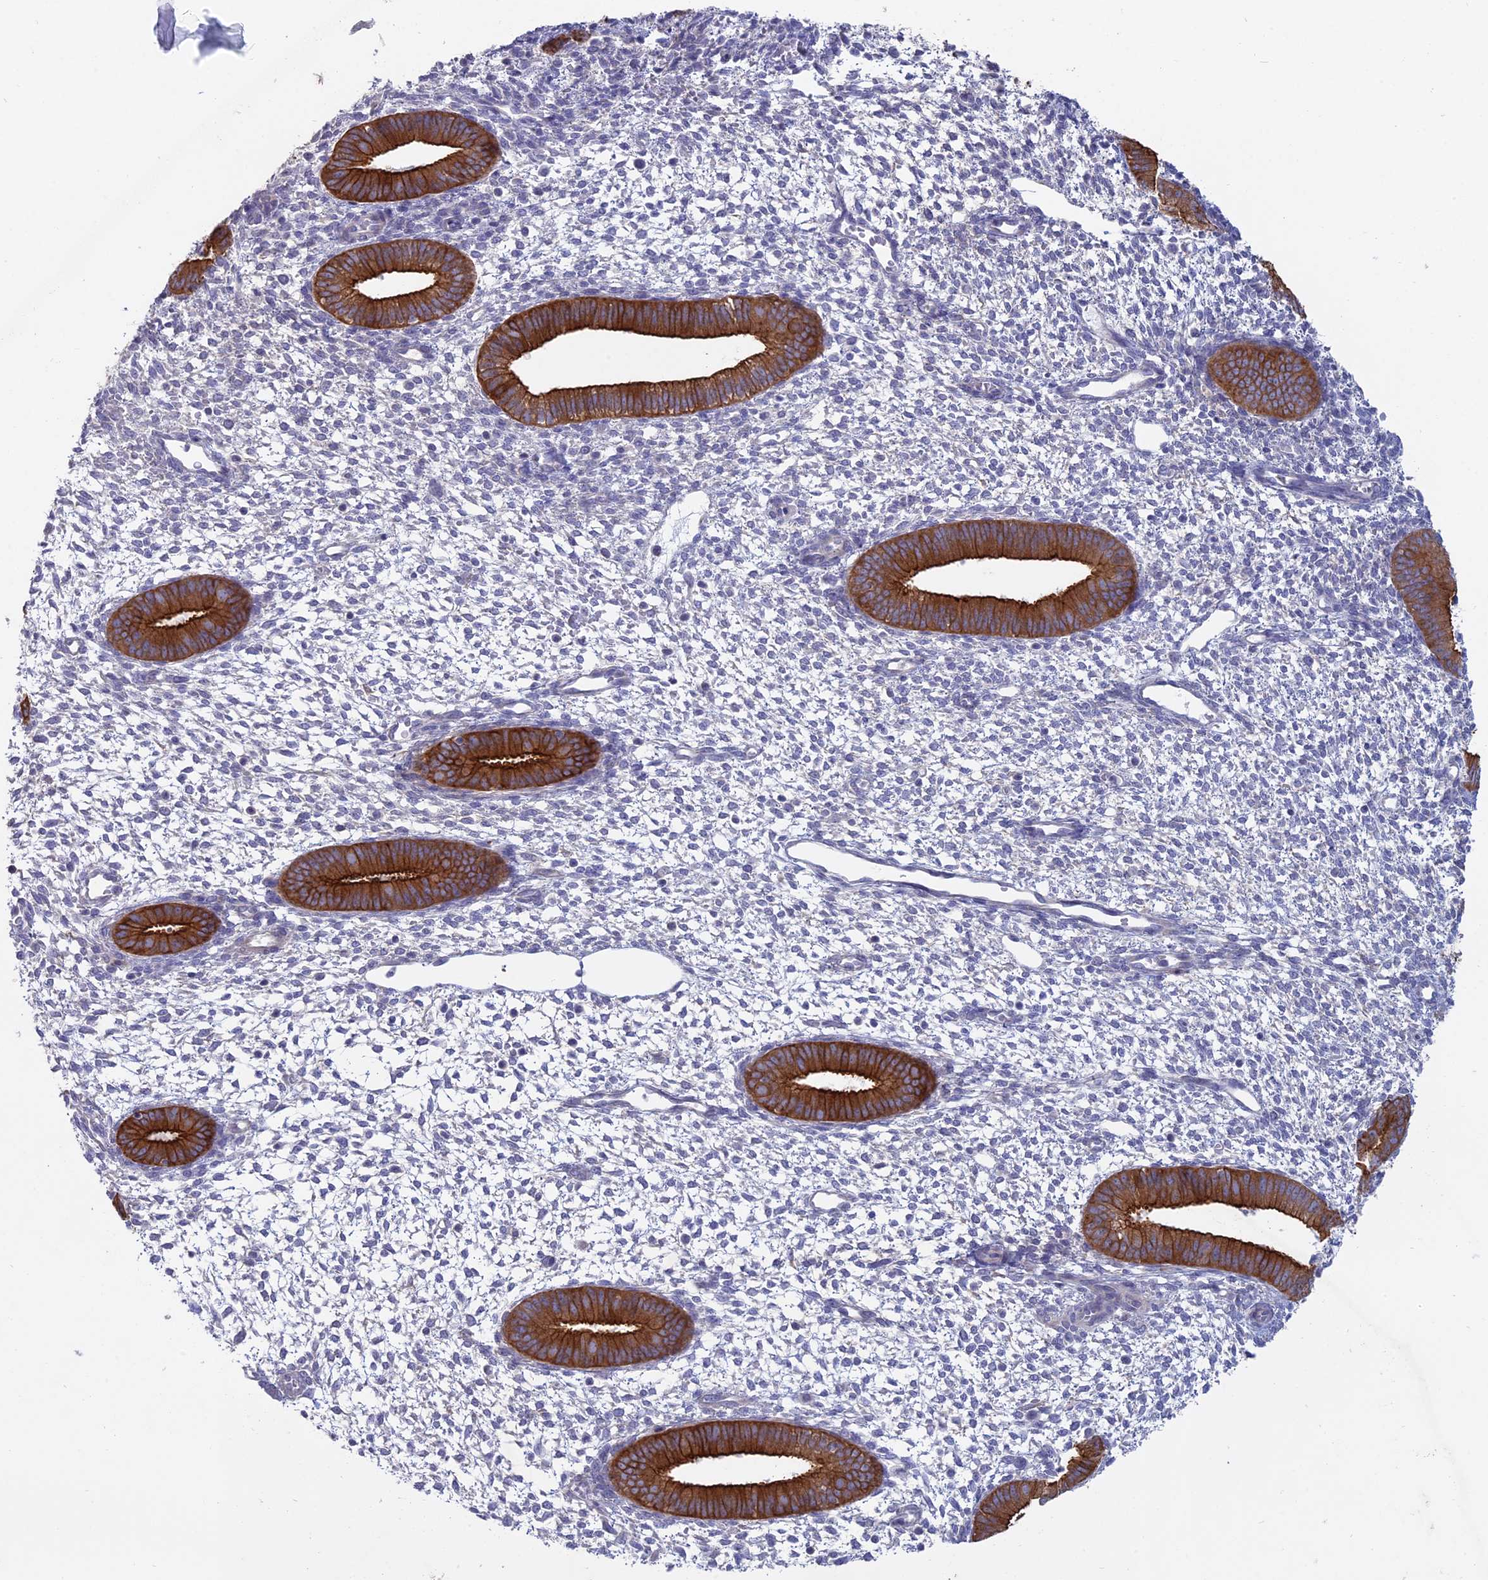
{"staining": {"intensity": "negative", "quantity": "none", "location": "none"}, "tissue": "endometrium", "cell_type": "Cells in endometrial stroma", "image_type": "normal", "snomed": [{"axis": "morphology", "description": "Normal tissue, NOS"}, {"axis": "topography", "description": "Endometrium"}], "caption": "High power microscopy micrograph of an immunohistochemistry (IHC) micrograph of benign endometrium, revealing no significant expression in cells in endometrial stroma. (IHC, brightfield microscopy, high magnification).", "gene": "MYO5B", "patient": {"sex": "female", "age": 46}}